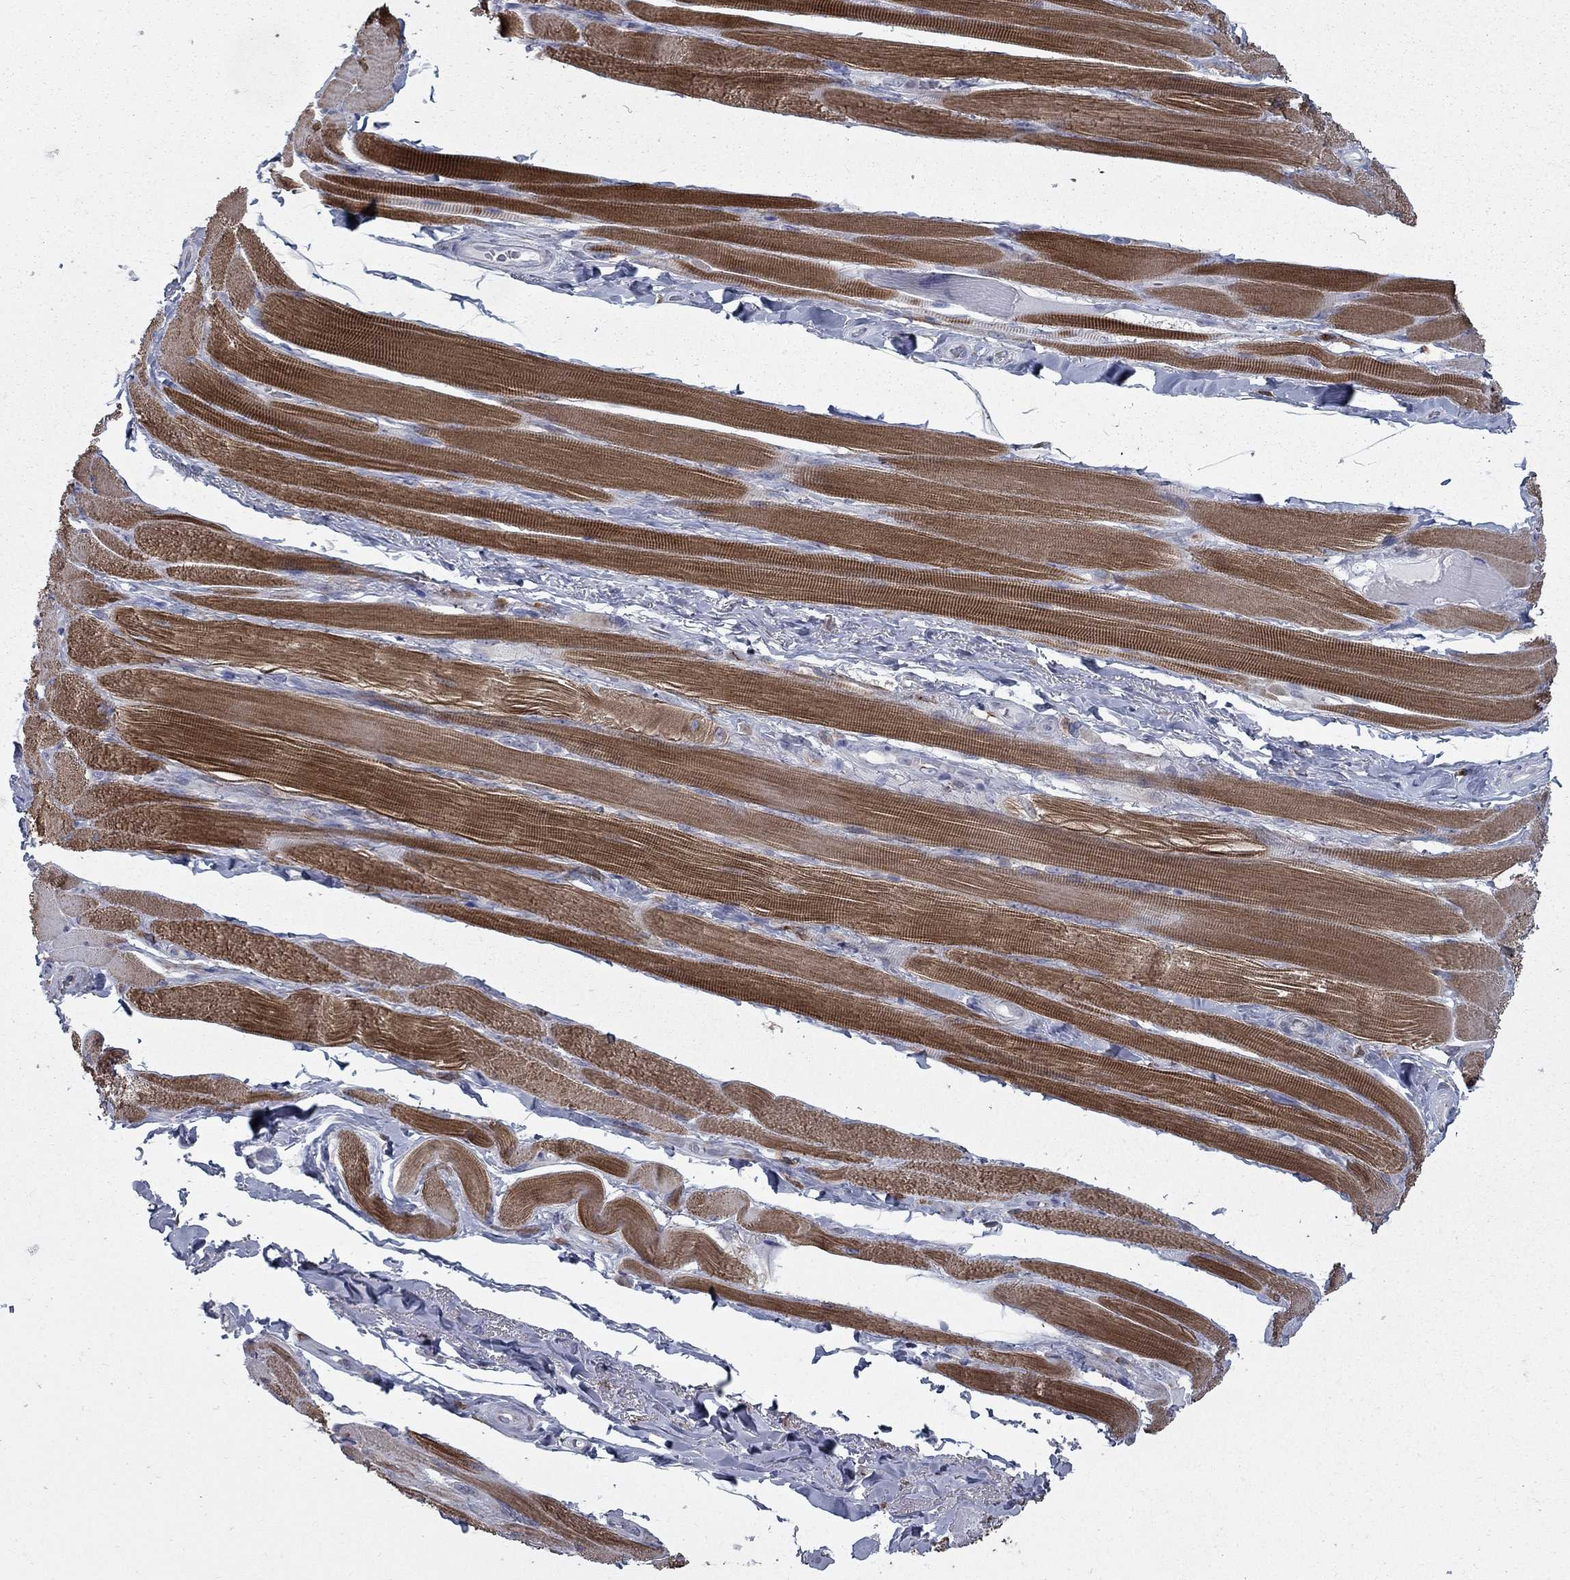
{"staining": {"intensity": "strong", "quantity": ">75%", "location": "cytoplasmic/membranous"}, "tissue": "skeletal muscle", "cell_type": "Myocytes", "image_type": "normal", "snomed": [{"axis": "morphology", "description": "Normal tissue, NOS"}, {"axis": "topography", "description": "Skeletal muscle"}, {"axis": "topography", "description": "Anal"}, {"axis": "topography", "description": "Peripheral nerve tissue"}], "caption": "Immunohistochemical staining of normal human skeletal muscle shows high levels of strong cytoplasmic/membranous staining in approximately >75% of myocytes. The staining is performed using DAB brown chromogen to label protein expression. The nuclei are counter-stained blue using hematoxylin.", "gene": "KIAA0319L", "patient": {"sex": "male", "age": 53}}